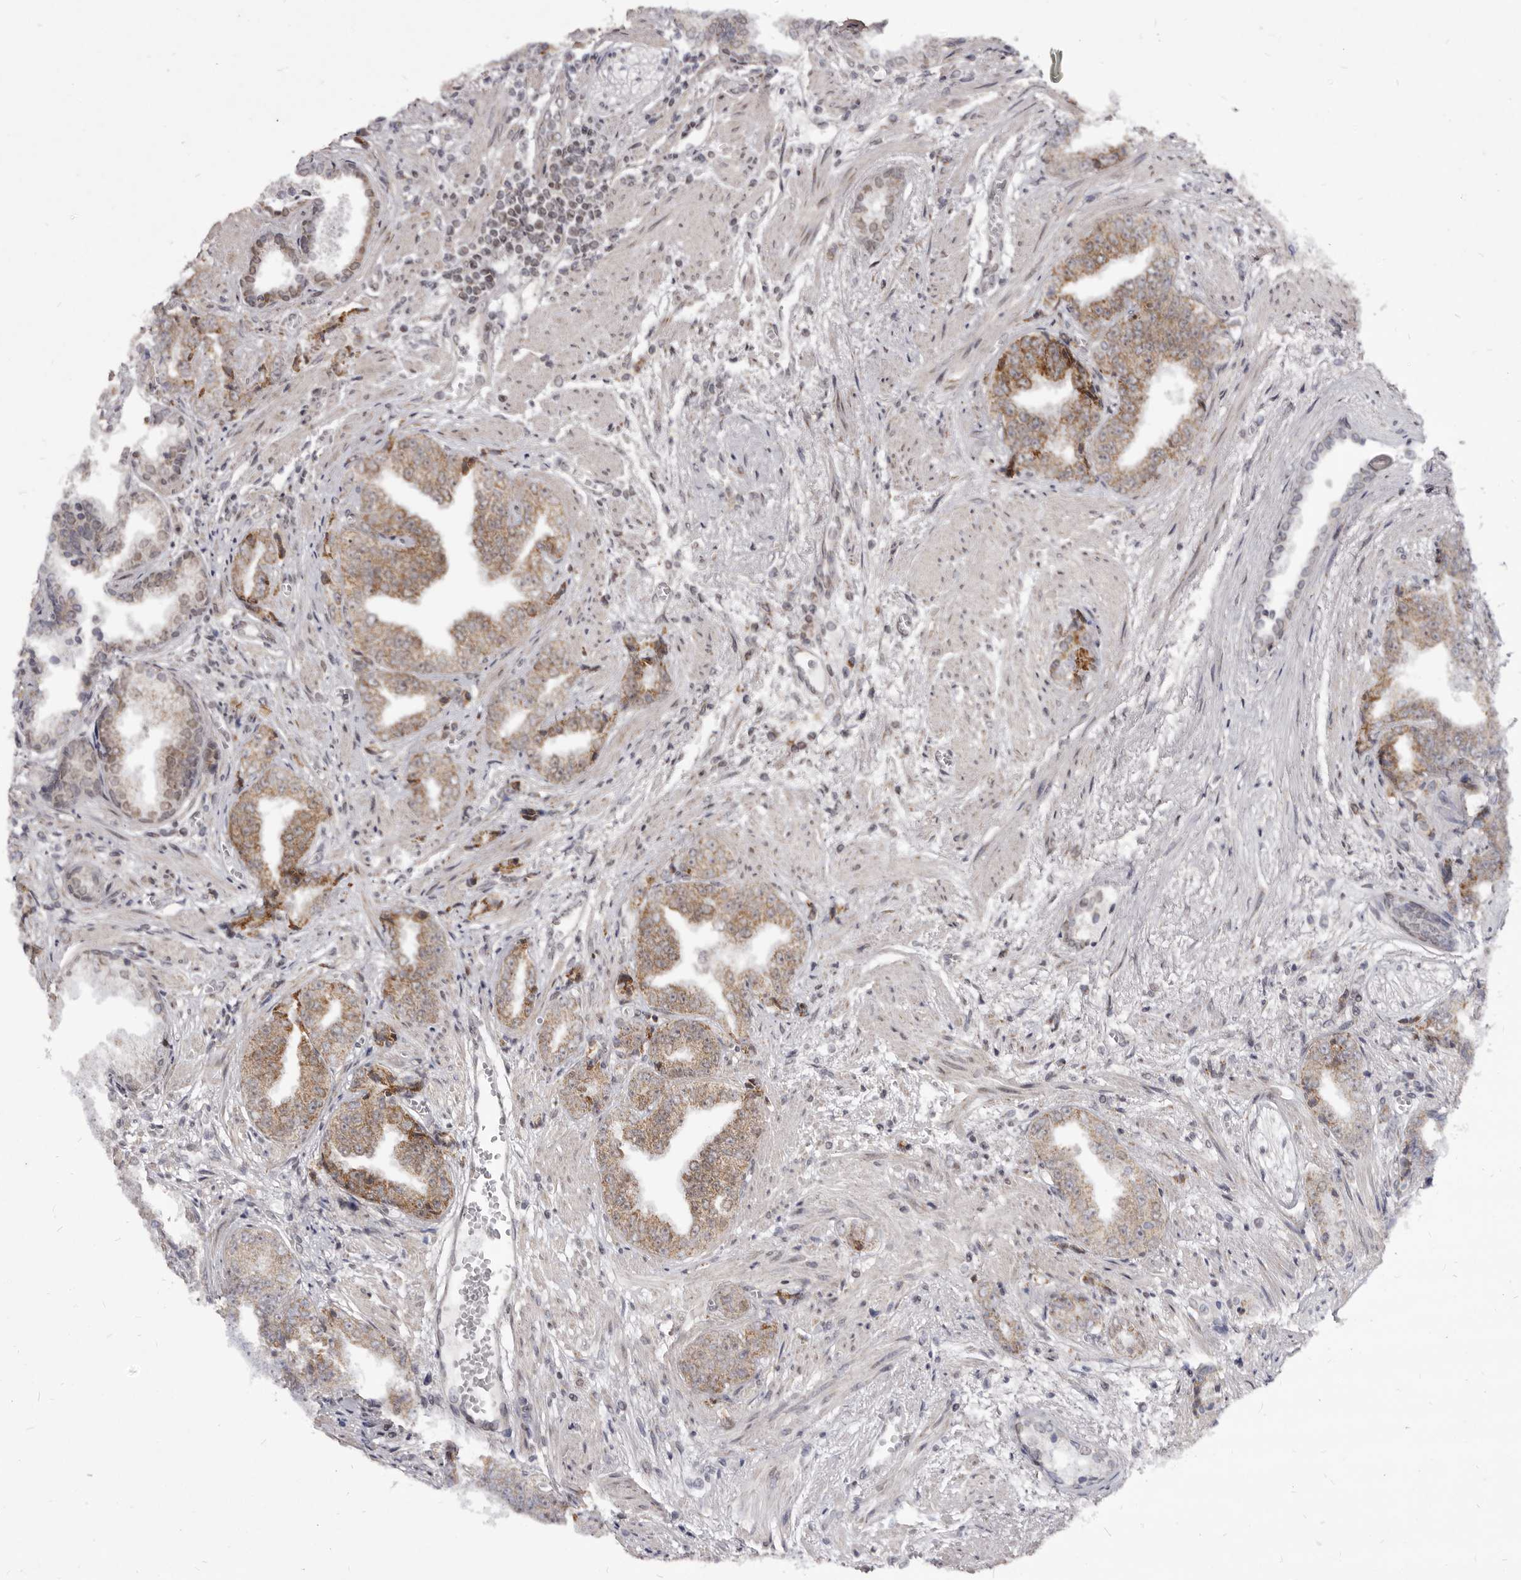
{"staining": {"intensity": "moderate", "quantity": ">75%", "location": "cytoplasmic/membranous"}, "tissue": "prostate cancer", "cell_type": "Tumor cells", "image_type": "cancer", "snomed": [{"axis": "morphology", "description": "Adenocarcinoma, High grade"}, {"axis": "topography", "description": "Prostate"}], "caption": "A brown stain labels moderate cytoplasmic/membranous staining of a protein in adenocarcinoma (high-grade) (prostate) tumor cells.", "gene": "THUMPD1", "patient": {"sex": "male", "age": 71}}